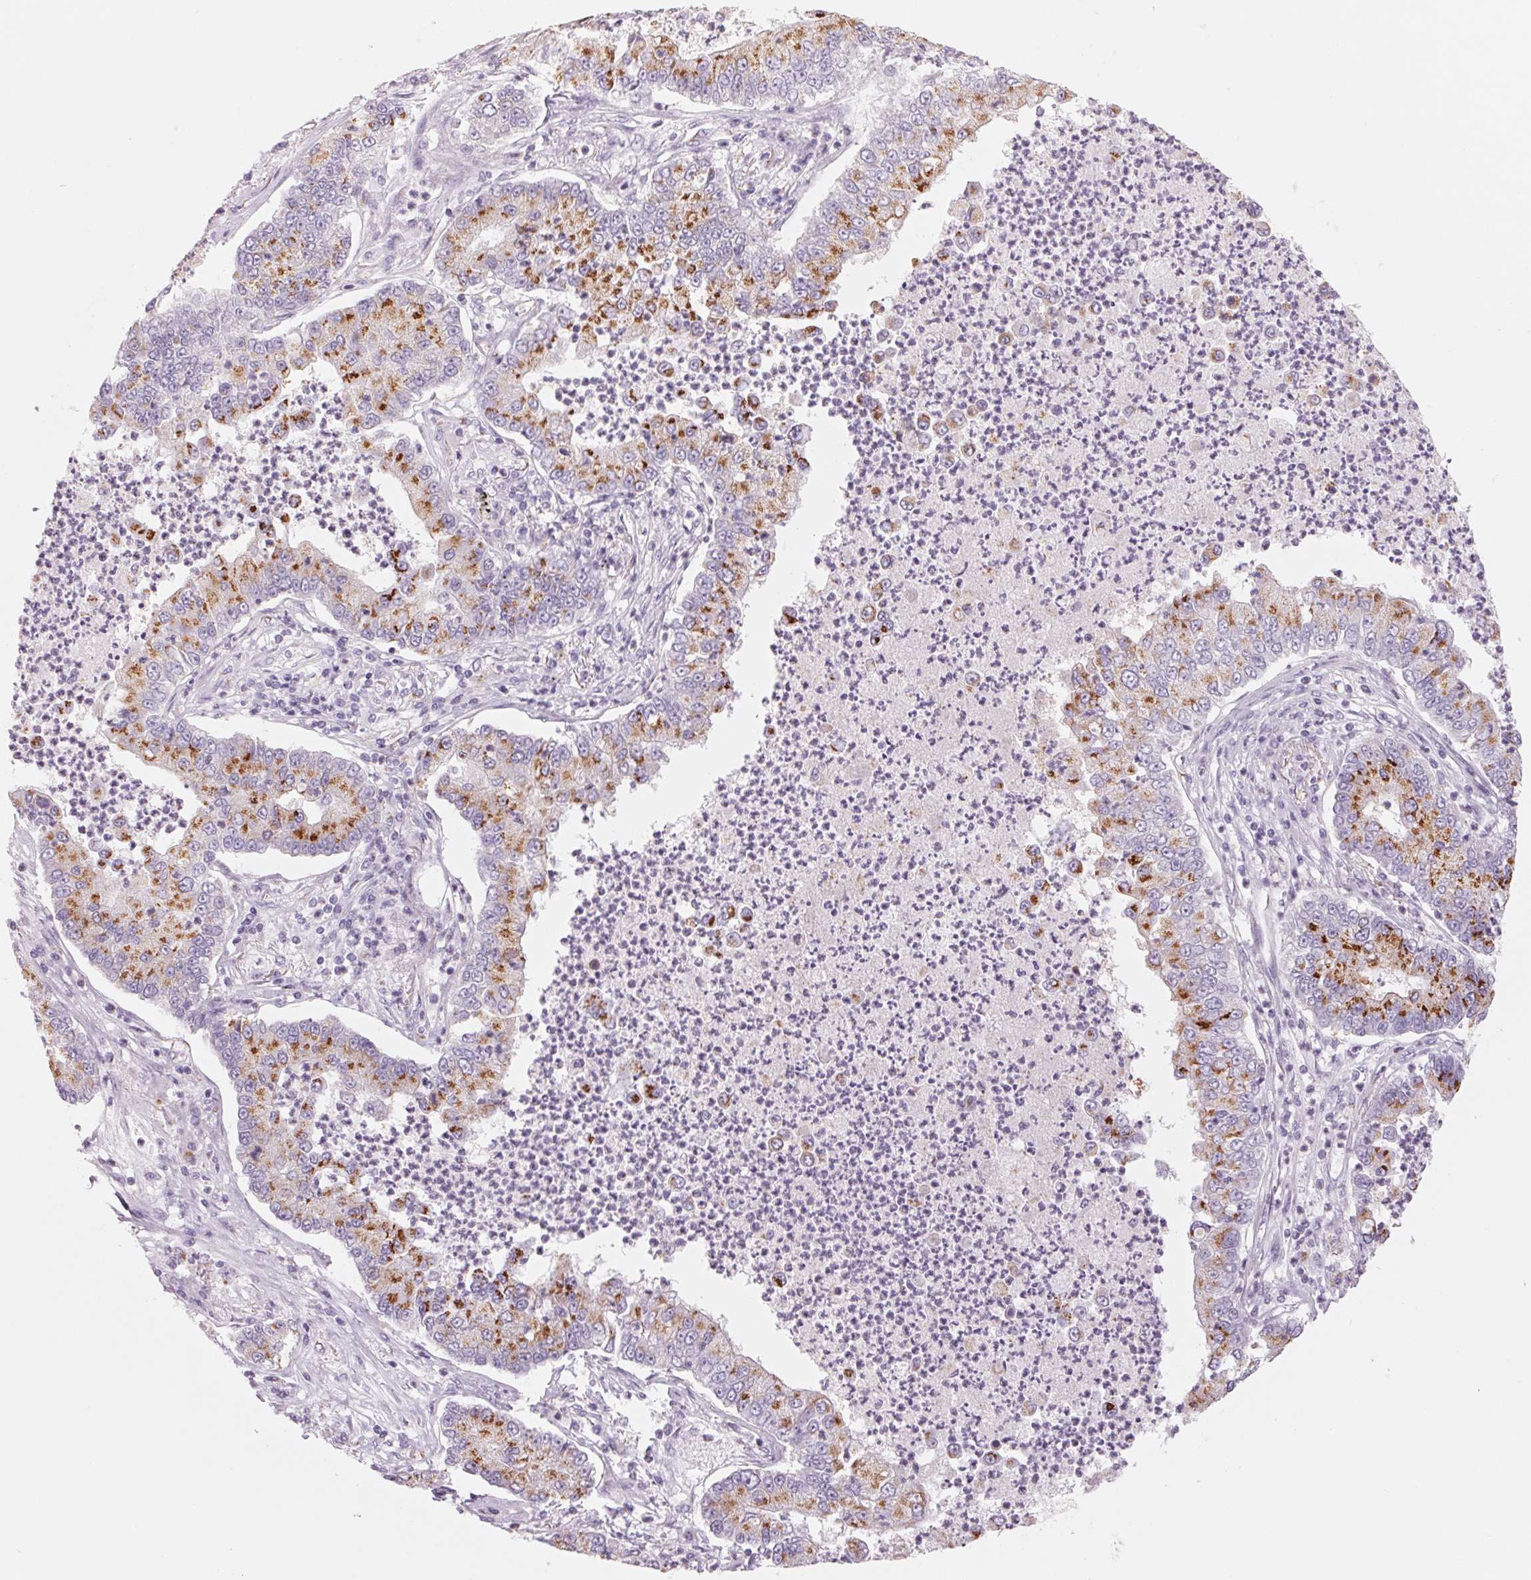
{"staining": {"intensity": "strong", "quantity": ">75%", "location": "cytoplasmic/membranous"}, "tissue": "lung cancer", "cell_type": "Tumor cells", "image_type": "cancer", "snomed": [{"axis": "morphology", "description": "Adenocarcinoma, NOS"}, {"axis": "topography", "description": "Lung"}], "caption": "Tumor cells reveal high levels of strong cytoplasmic/membranous staining in approximately >75% of cells in human lung cancer.", "gene": "GALNT7", "patient": {"sex": "female", "age": 57}}